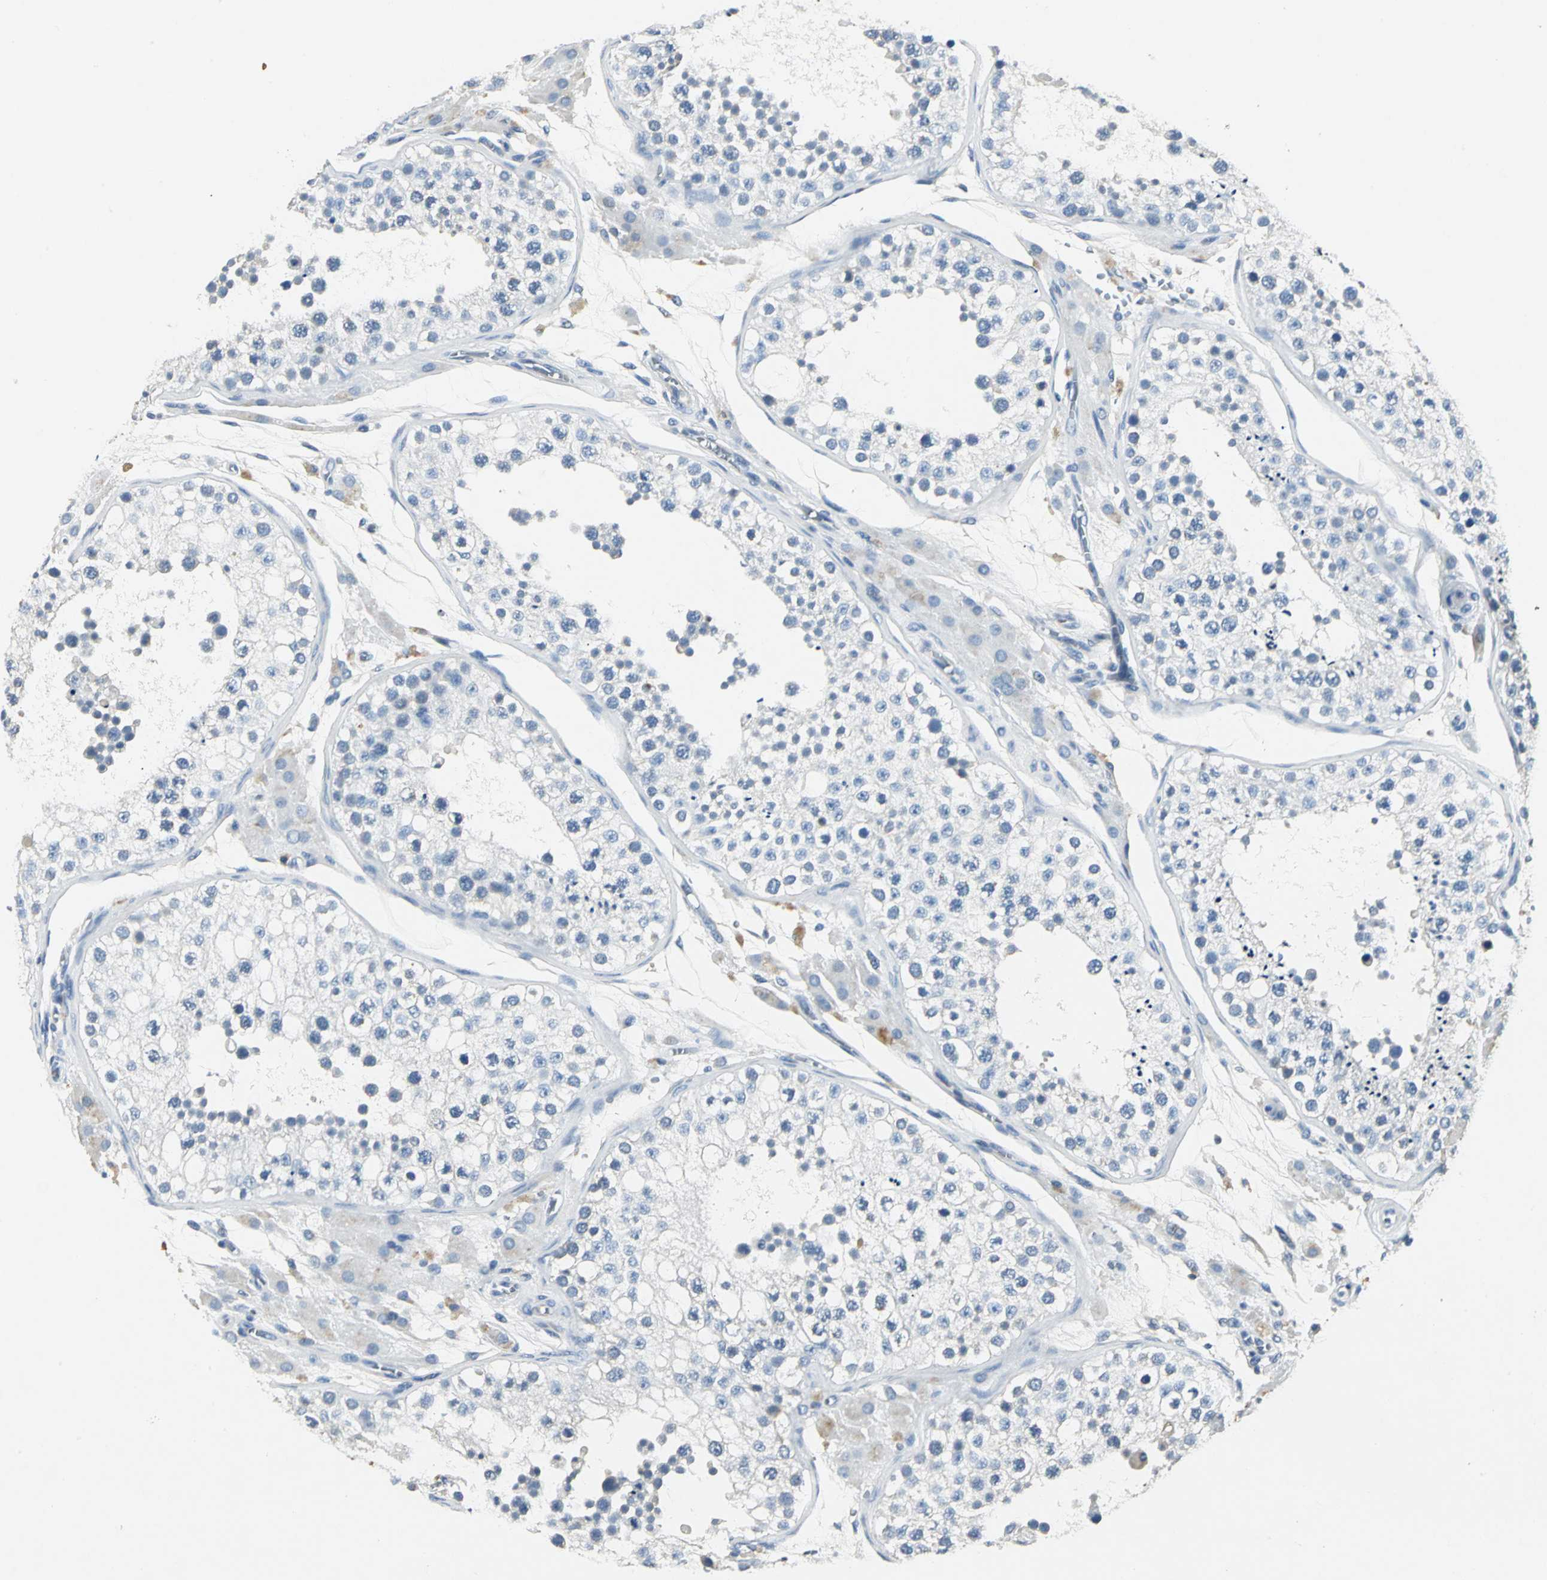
{"staining": {"intensity": "negative", "quantity": "none", "location": "none"}, "tissue": "testis", "cell_type": "Cells in seminiferous ducts", "image_type": "normal", "snomed": [{"axis": "morphology", "description": "Normal tissue, NOS"}, {"axis": "topography", "description": "Testis"}], "caption": "Cells in seminiferous ducts show no significant positivity in benign testis. Brightfield microscopy of IHC stained with DAB (brown) and hematoxylin (blue), captured at high magnification.", "gene": "RIPOR1", "patient": {"sex": "male", "age": 26}}